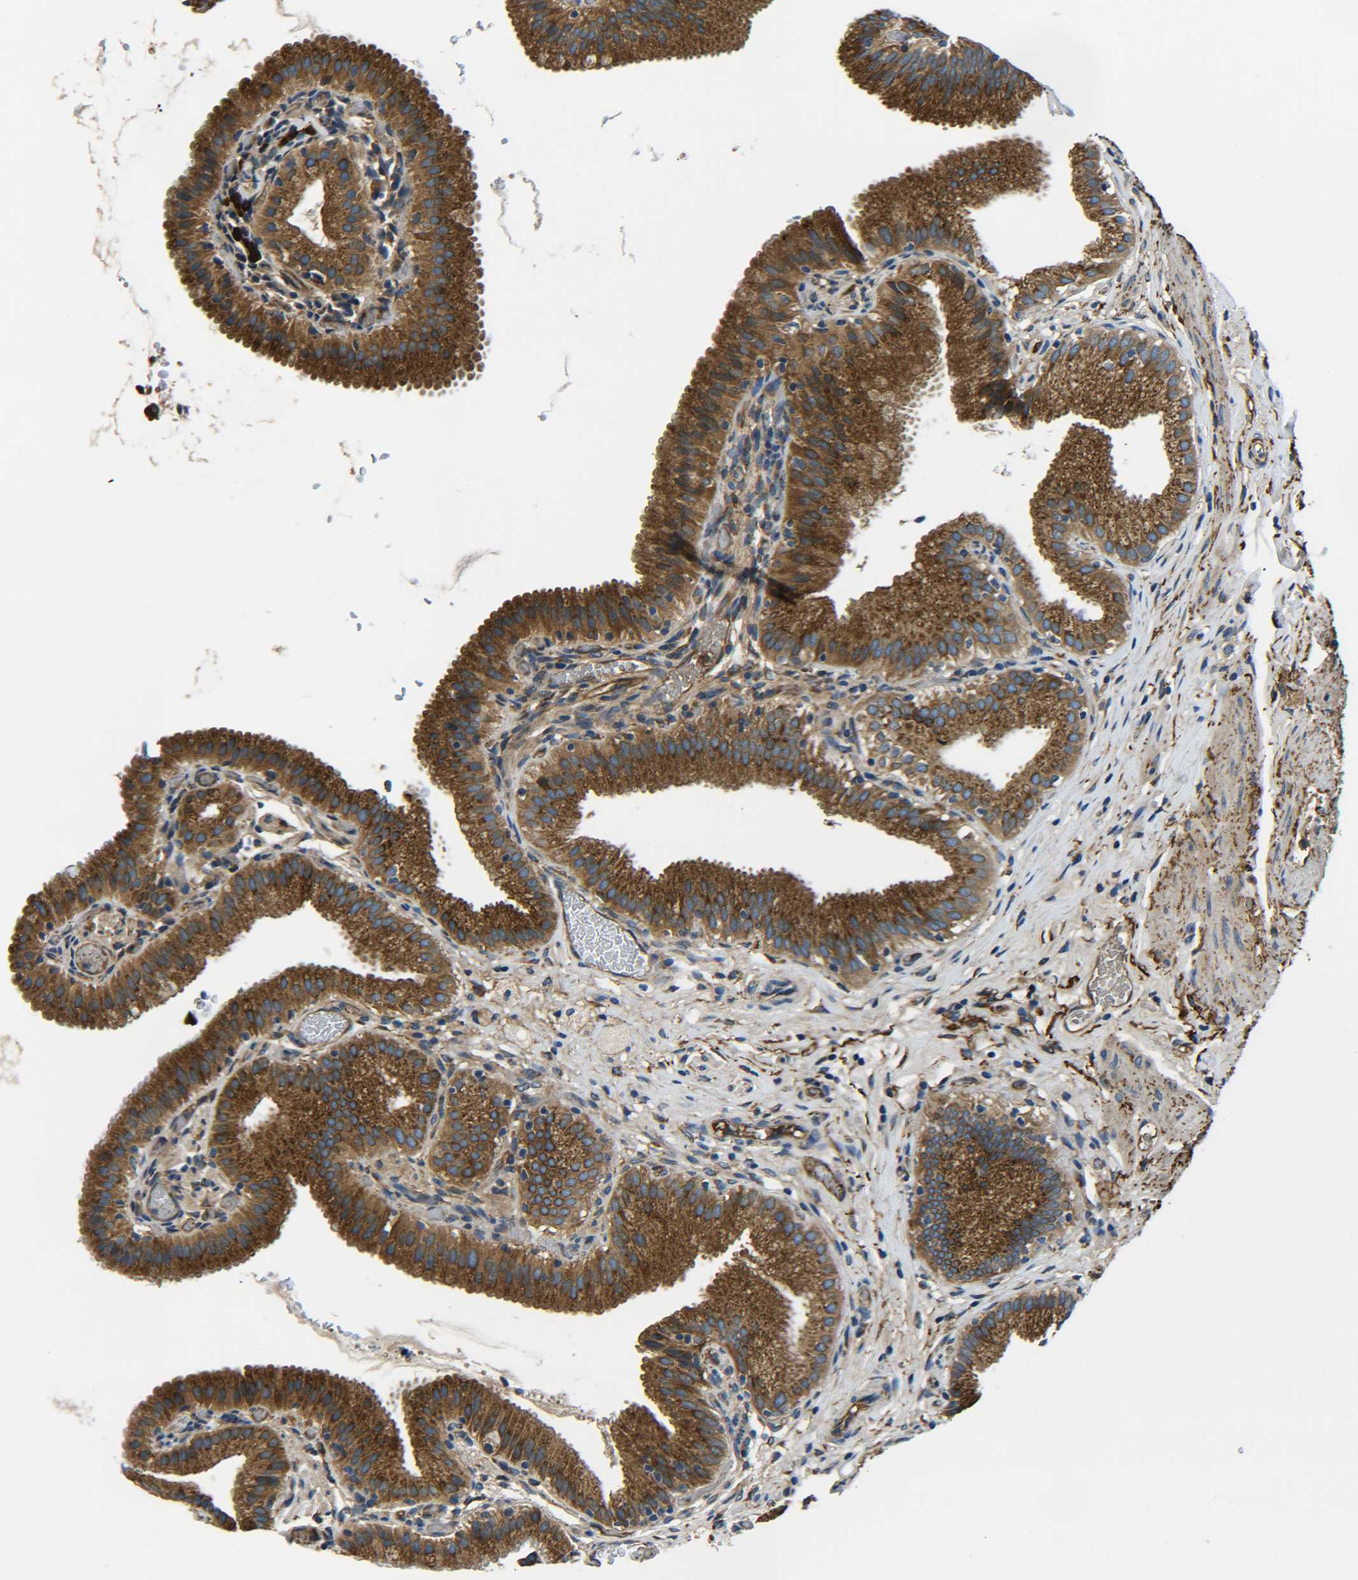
{"staining": {"intensity": "strong", "quantity": ">75%", "location": "cytoplasmic/membranous"}, "tissue": "gallbladder", "cell_type": "Glandular cells", "image_type": "normal", "snomed": [{"axis": "morphology", "description": "Normal tissue, NOS"}, {"axis": "topography", "description": "Gallbladder"}], "caption": "Protein expression analysis of benign human gallbladder reveals strong cytoplasmic/membranous positivity in approximately >75% of glandular cells. Ihc stains the protein in brown and the nuclei are stained blue.", "gene": "PREB", "patient": {"sex": "male", "age": 54}}